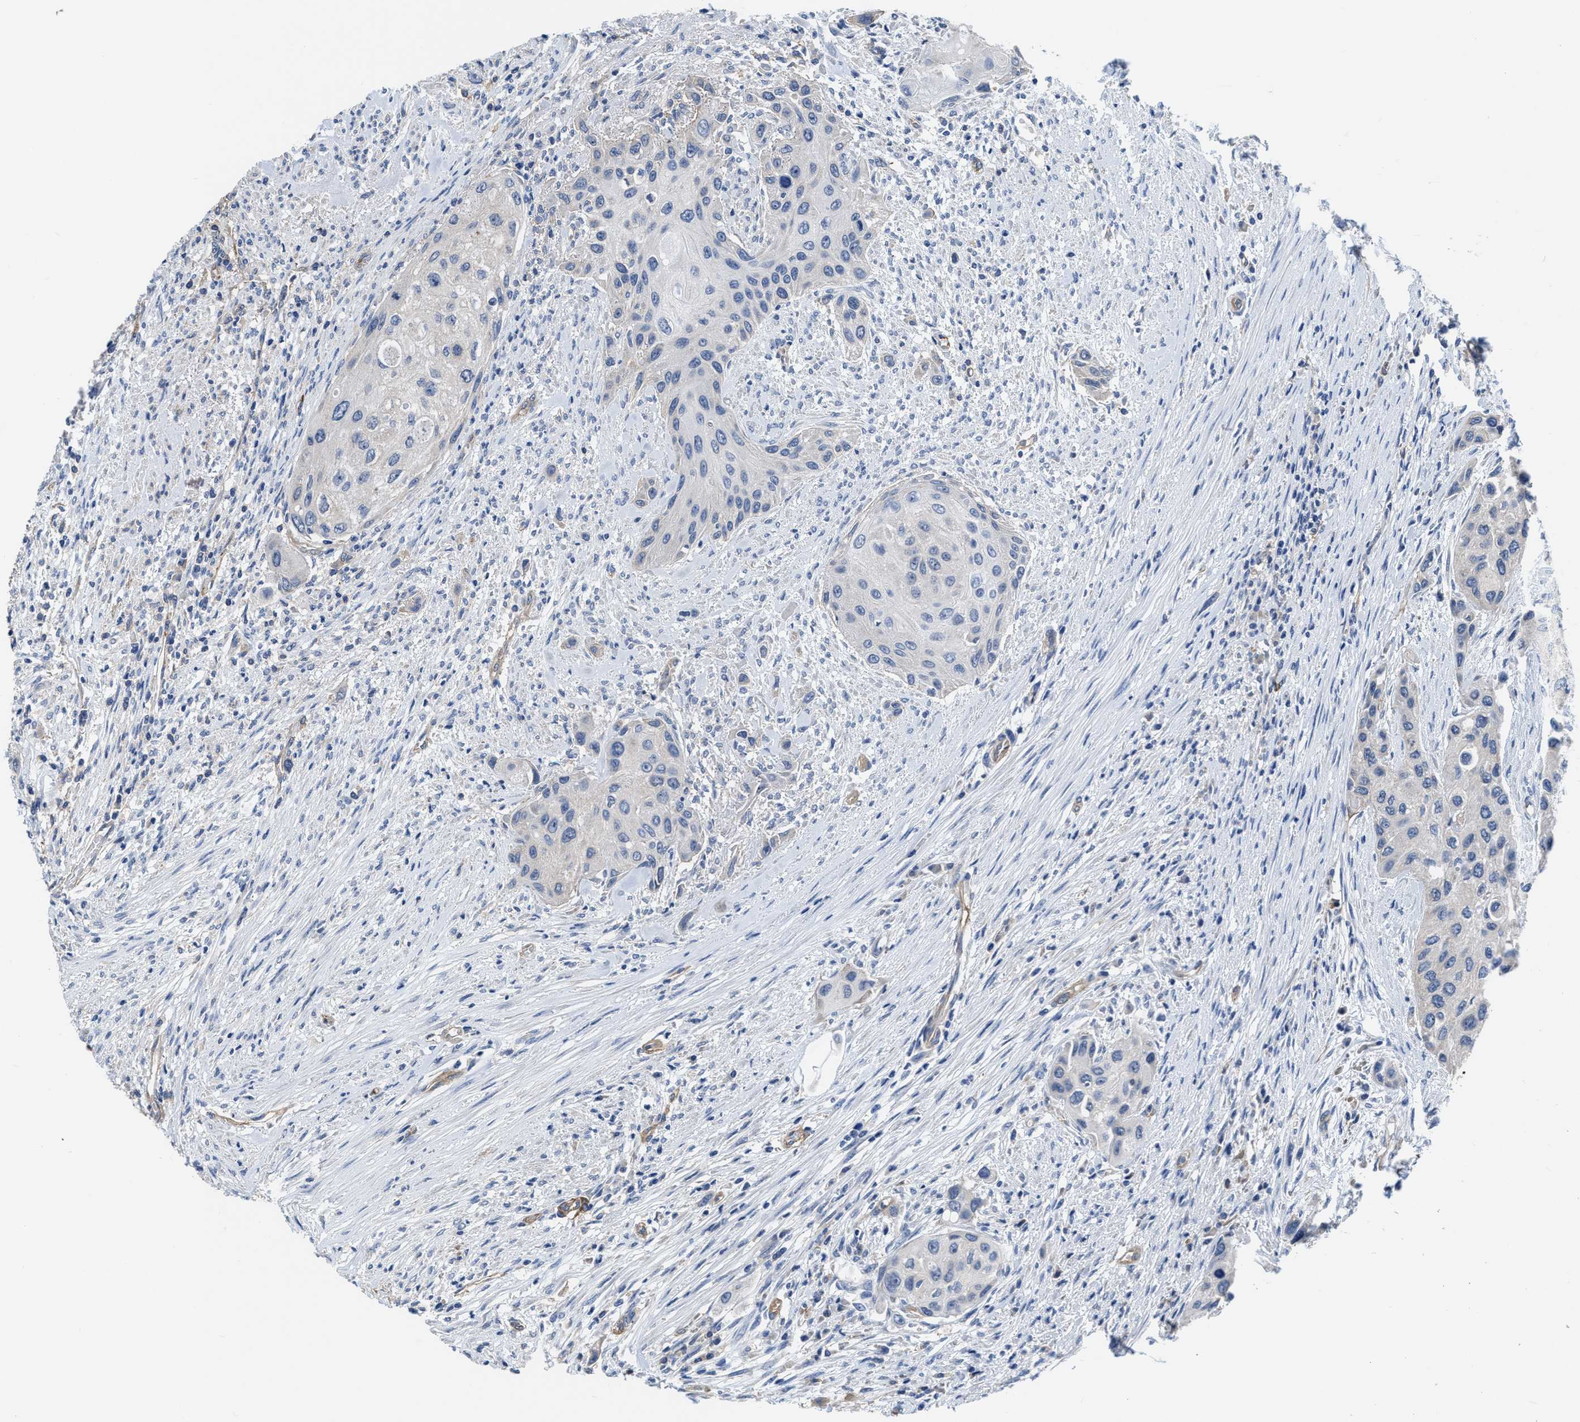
{"staining": {"intensity": "negative", "quantity": "none", "location": "none"}, "tissue": "urothelial cancer", "cell_type": "Tumor cells", "image_type": "cancer", "snomed": [{"axis": "morphology", "description": "Urothelial carcinoma, High grade"}, {"axis": "topography", "description": "Urinary bladder"}], "caption": "Tumor cells are negative for protein expression in human urothelial carcinoma (high-grade).", "gene": "C22orf42", "patient": {"sex": "female", "age": 56}}